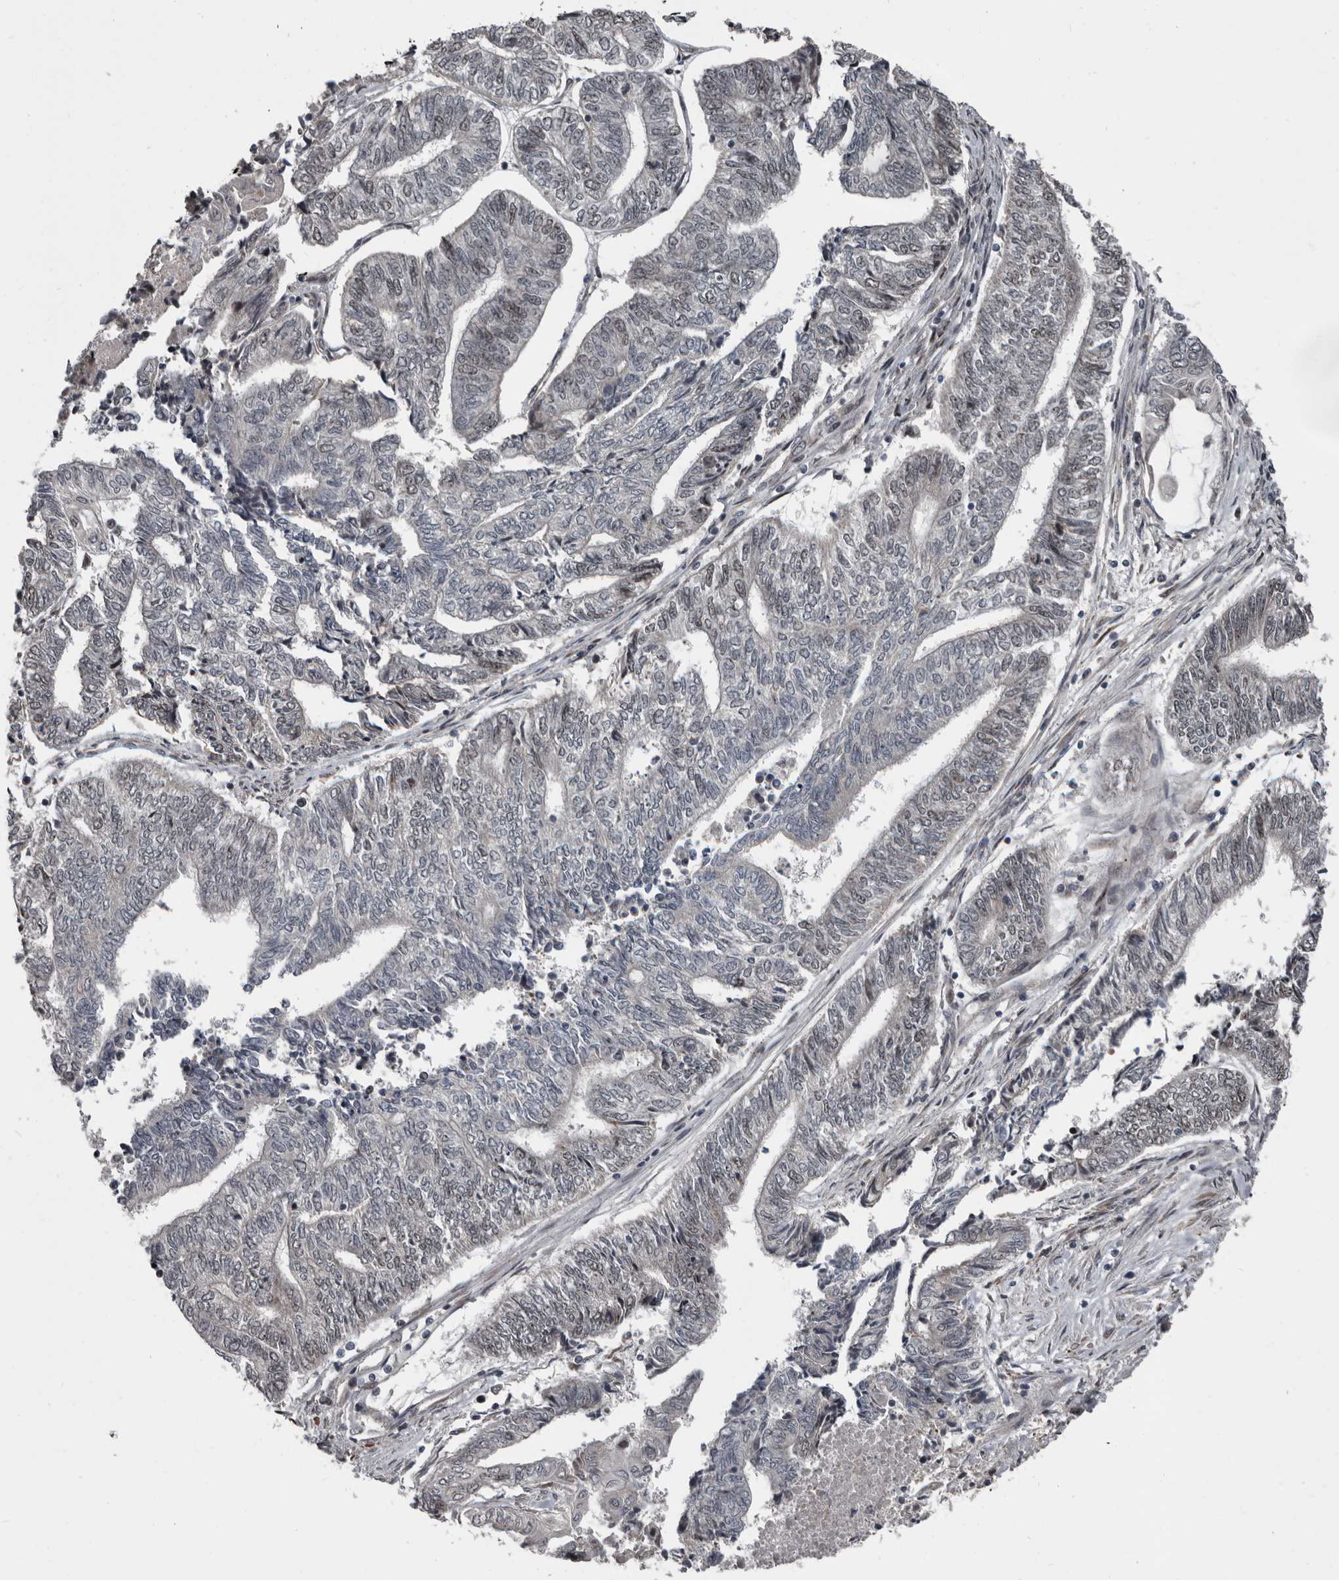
{"staining": {"intensity": "weak", "quantity": "25%-75%", "location": "nuclear"}, "tissue": "endometrial cancer", "cell_type": "Tumor cells", "image_type": "cancer", "snomed": [{"axis": "morphology", "description": "Adenocarcinoma, NOS"}, {"axis": "topography", "description": "Uterus"}, {"axis": "topography", "description": "Endometrium"}], "caption": "Immunohistochemistry (IHC) of human adenocarcinoma (endometrial) demonstrates low levels of weak nuclear expression in about 25%-75% of tumor cells. (DAB (3,3'-diaminobenzidine) IHC, brown staining for protein, blue staining for nuclei).", "gene": "CHD1L", "patient": {"sex": "female", "age": 70}}